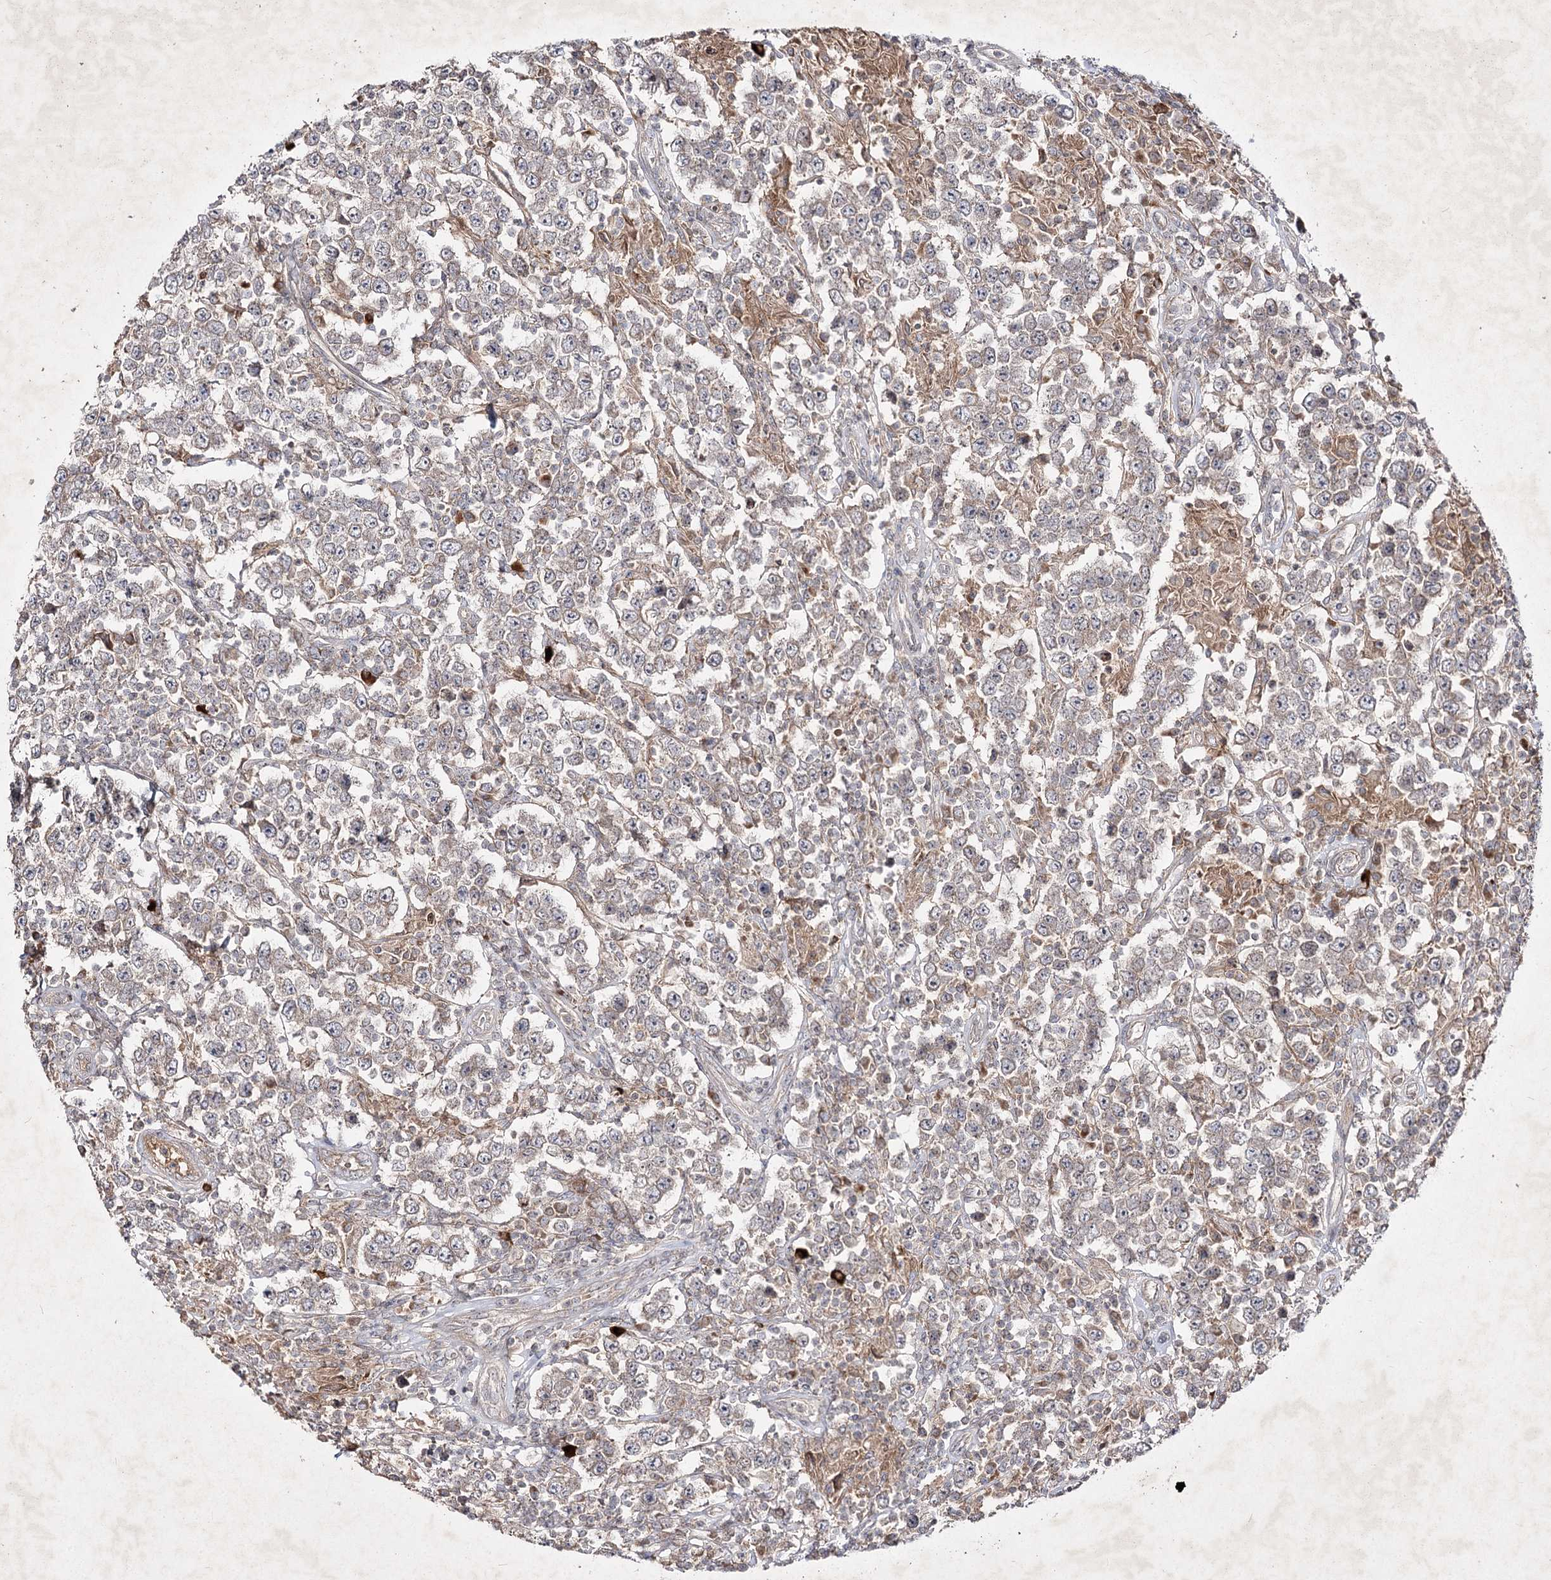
{"staining": {"intensity": "weak", "quantity": "25%-75%", "location": "cytoplasmic/membranous"}, "tissue": "testis cancer", "cell_type": "Tumor cells", "image_type": "cancer", "snomed": [{"axis": "morphology", "description": "Normal tissue, NOS"}, {"axis": "morphology", "description": "Urothelial carcinoma, High grade"}, {"axis": "morphology", "description": "Seminoma, NOS"}, {"axis": "morphology", "description": "Carcinoma, Embryonal, NOS"}, {"axis": "topography", "description": "Urinary bladder"}, {"axis": "topography", "description": "Testis"}], "caption": "Protein expression analysis of testis embryonal carcinoma shows weak cytoplasmic/membranous expression in approximately 25%-75% of tumor cells.", "gene": "CIB2", "patient": {"sex": "male", "age": 41}}